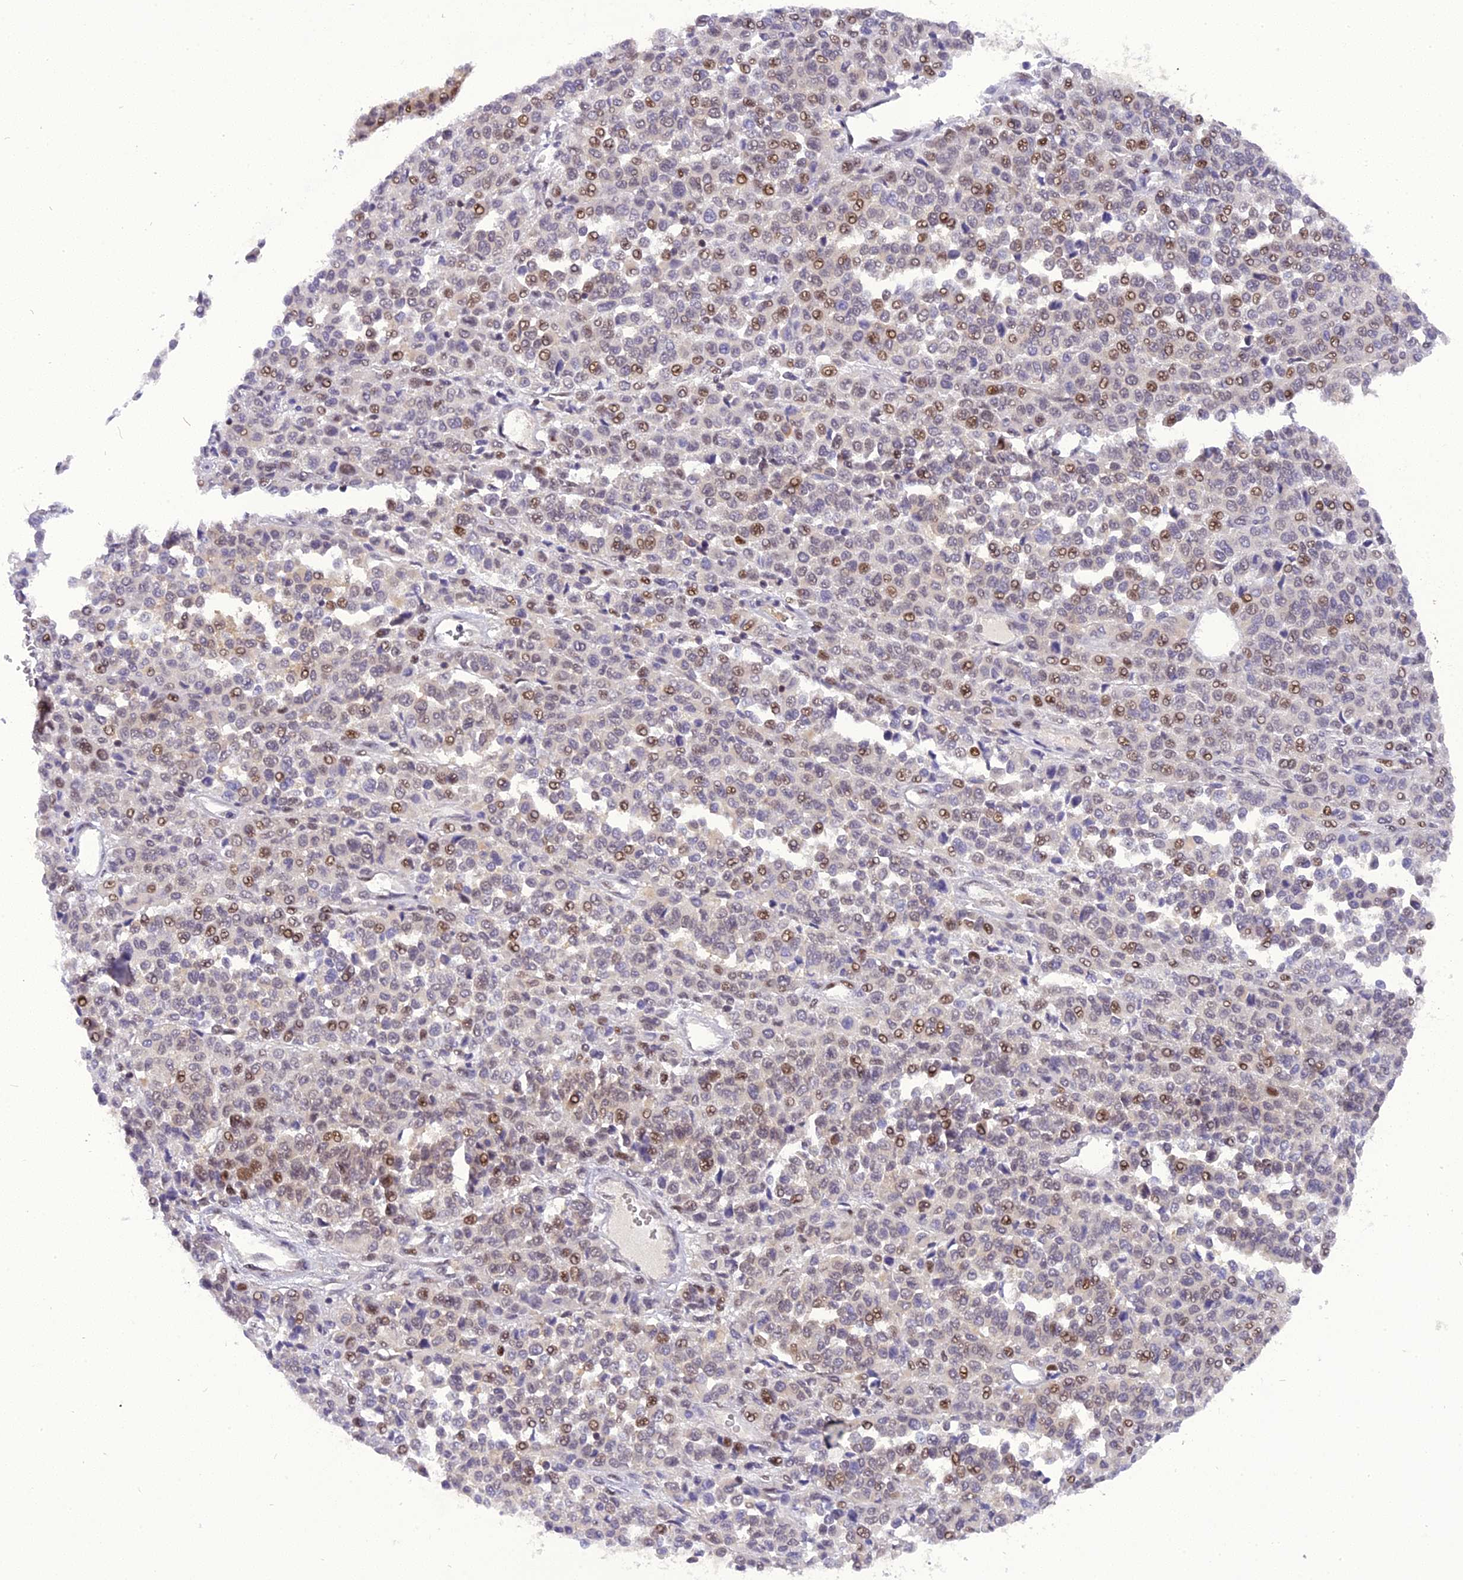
{"staining": {"intensity": "moderate", "quantity": "25%-75%", "location": "nuclear"}, "tissue": "melanoma", "cell_type": "Tumor cells", "image_type": "cancer", "snomed": [{"axis": "morphology", "description": "Malignant melanoma, Metastatic site"}, {"axis": "topography", "description": "Pancreas"}], "caption": "A medium amount of moderate nuclear positivity is identified in approximately 25%-75% of tumor cells in malignant melanoma (metastatic site) tissue.", "gene": "RABGGTA", "patient": {"sex": "female", "age": 30}}